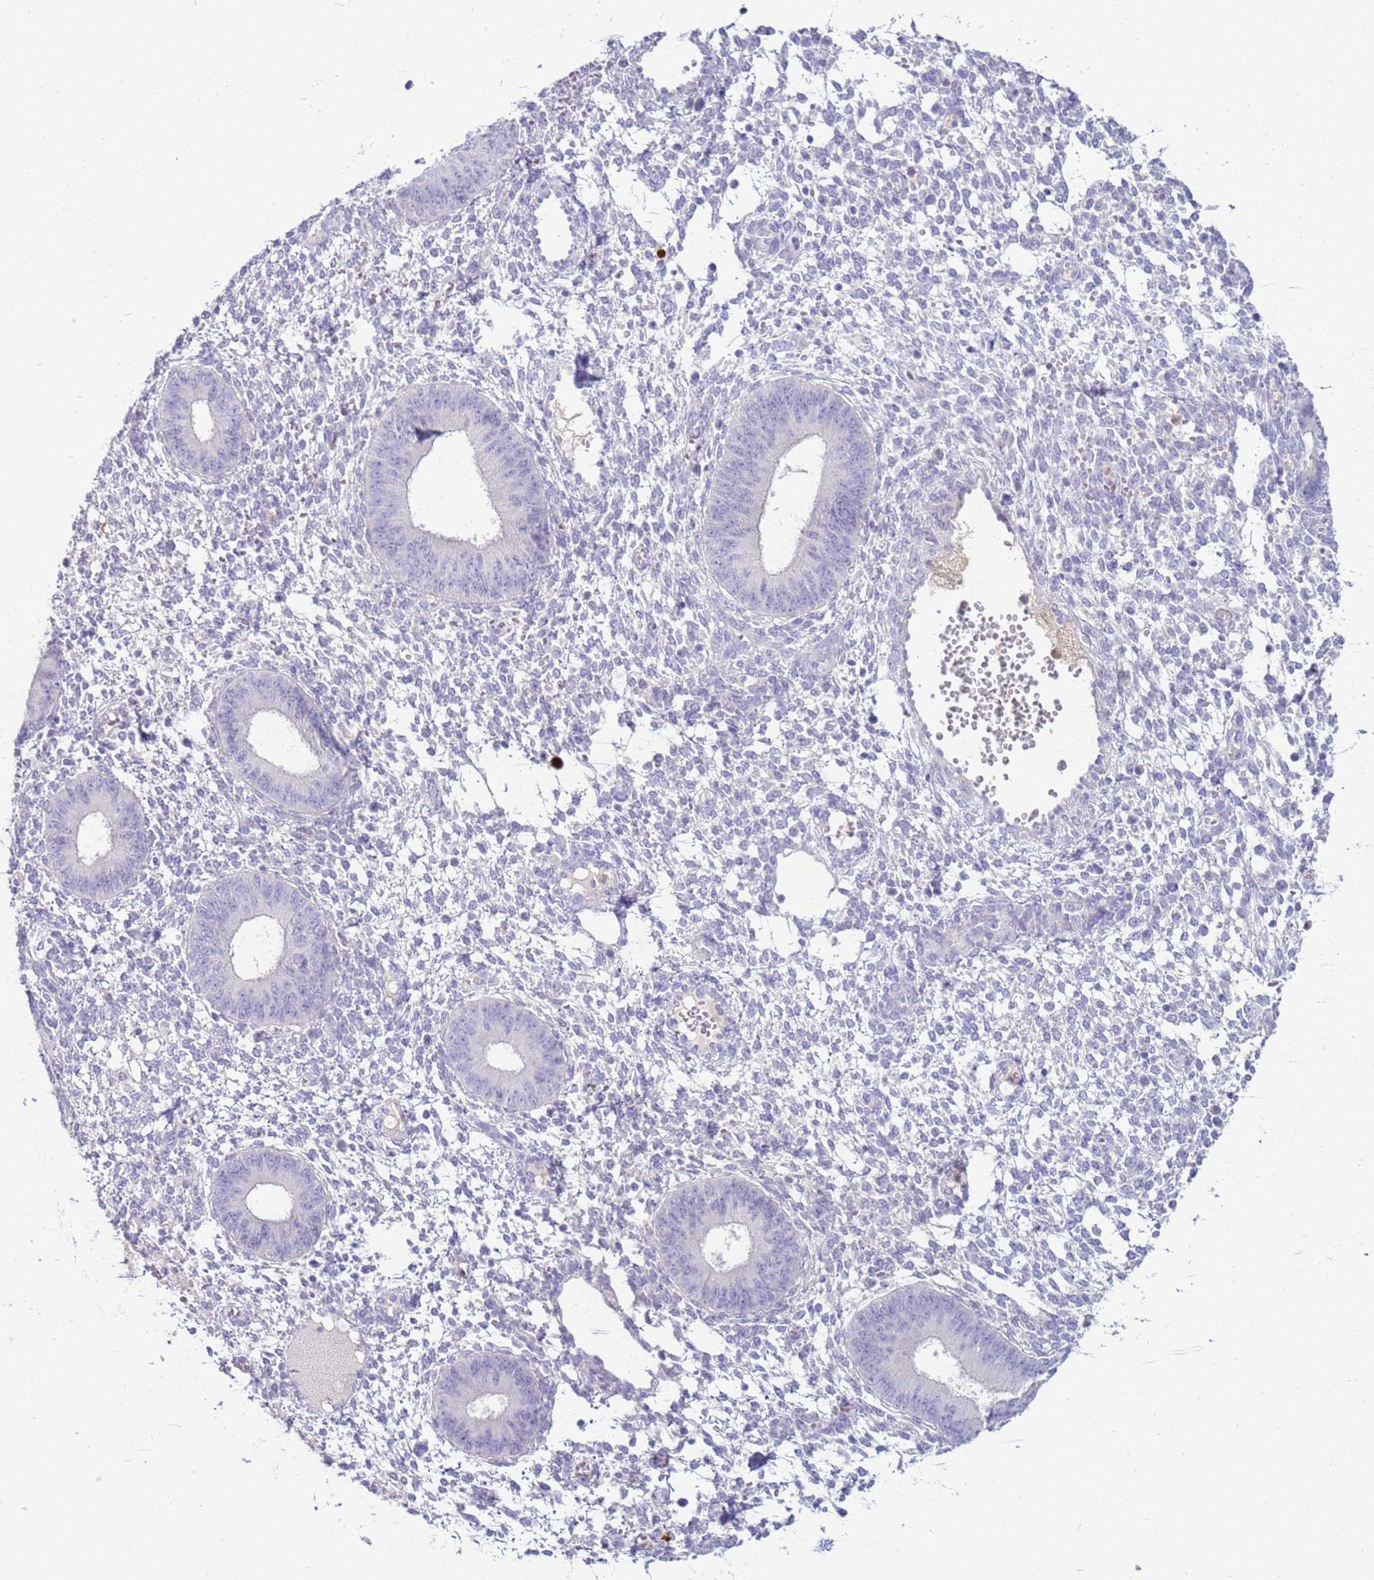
{"staining": {"intensity": "negative", "quantity": "none", "location": "none"}, "tissue": "endometrium", "cell_type": "Cells in endometrial stroma", "image_type": "normal", "snomed": [{"axis": "morphology", "description": "Normal tissue, NOS"}, {"axis": "topography", "description": "Endometrium"}], "caption": "This is an immunohistochemistry (IHC) histopathology image of benign endometrium. There is no positivity in cells in endometrial stroma.", "gene": "IL2RG", "patient": {"sex": "female", "age": 49}}